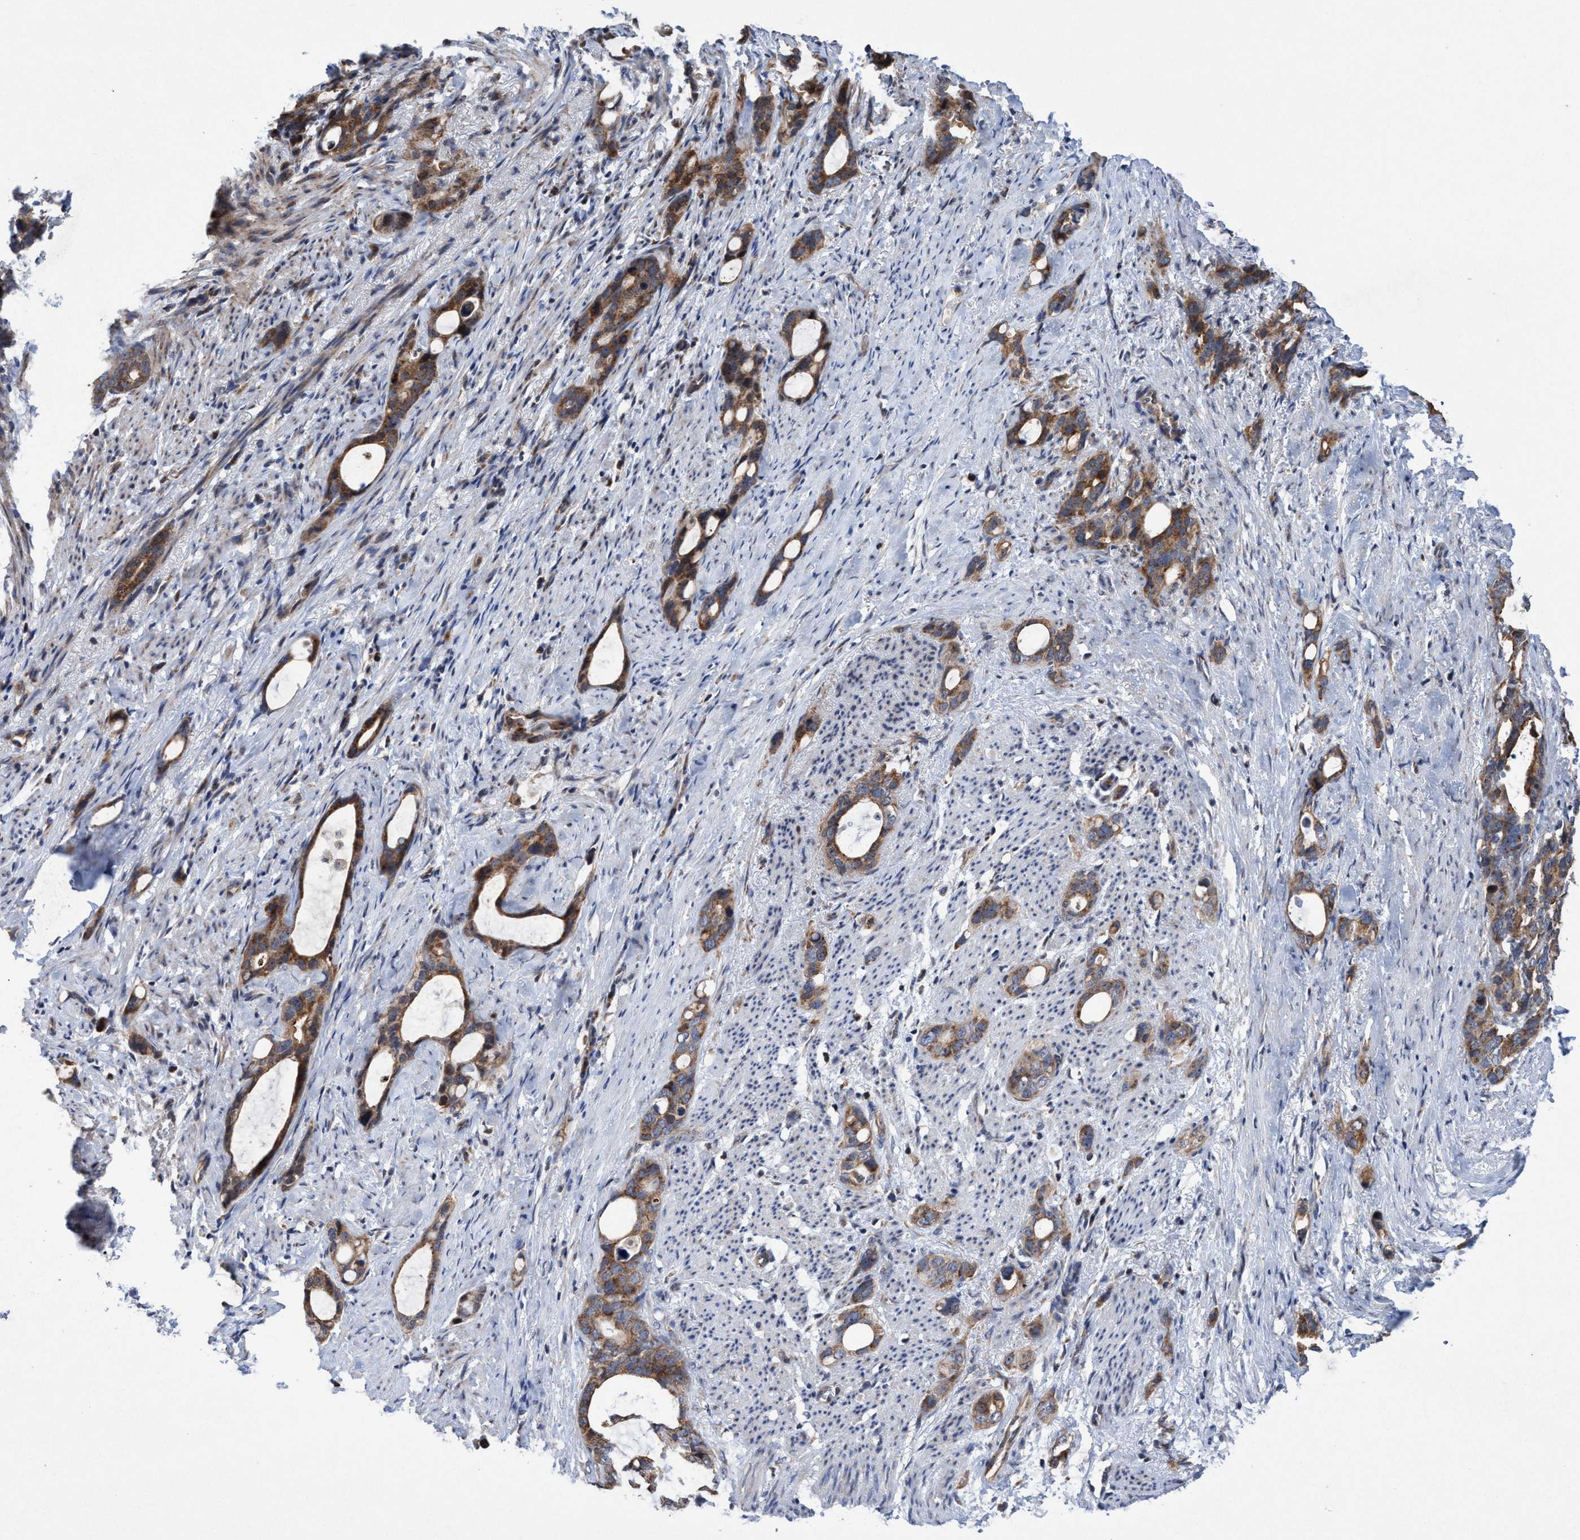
{"staining": {"intensity": "strong", "quantity": ">75%", "location": "cytoplasmic/membranous"}, "tissue": "stomach cancer", "cell_type": "Tumor cells", "image_type": "cancer", "snomed": [{"axis": "morphology", "description": "Adenocarcinoma, NOS"}, {"axis": "topography", "description": "Stomach"}], "caption": "There is high levels of strong cytoplasmic/membranous positivity in tumor cells of stomach adenocarcinoma, as demonstrated by immunohistochemical staining (brown color).", "gene": "P2RY14", "patient": {"sex": "female", "age": 75}}